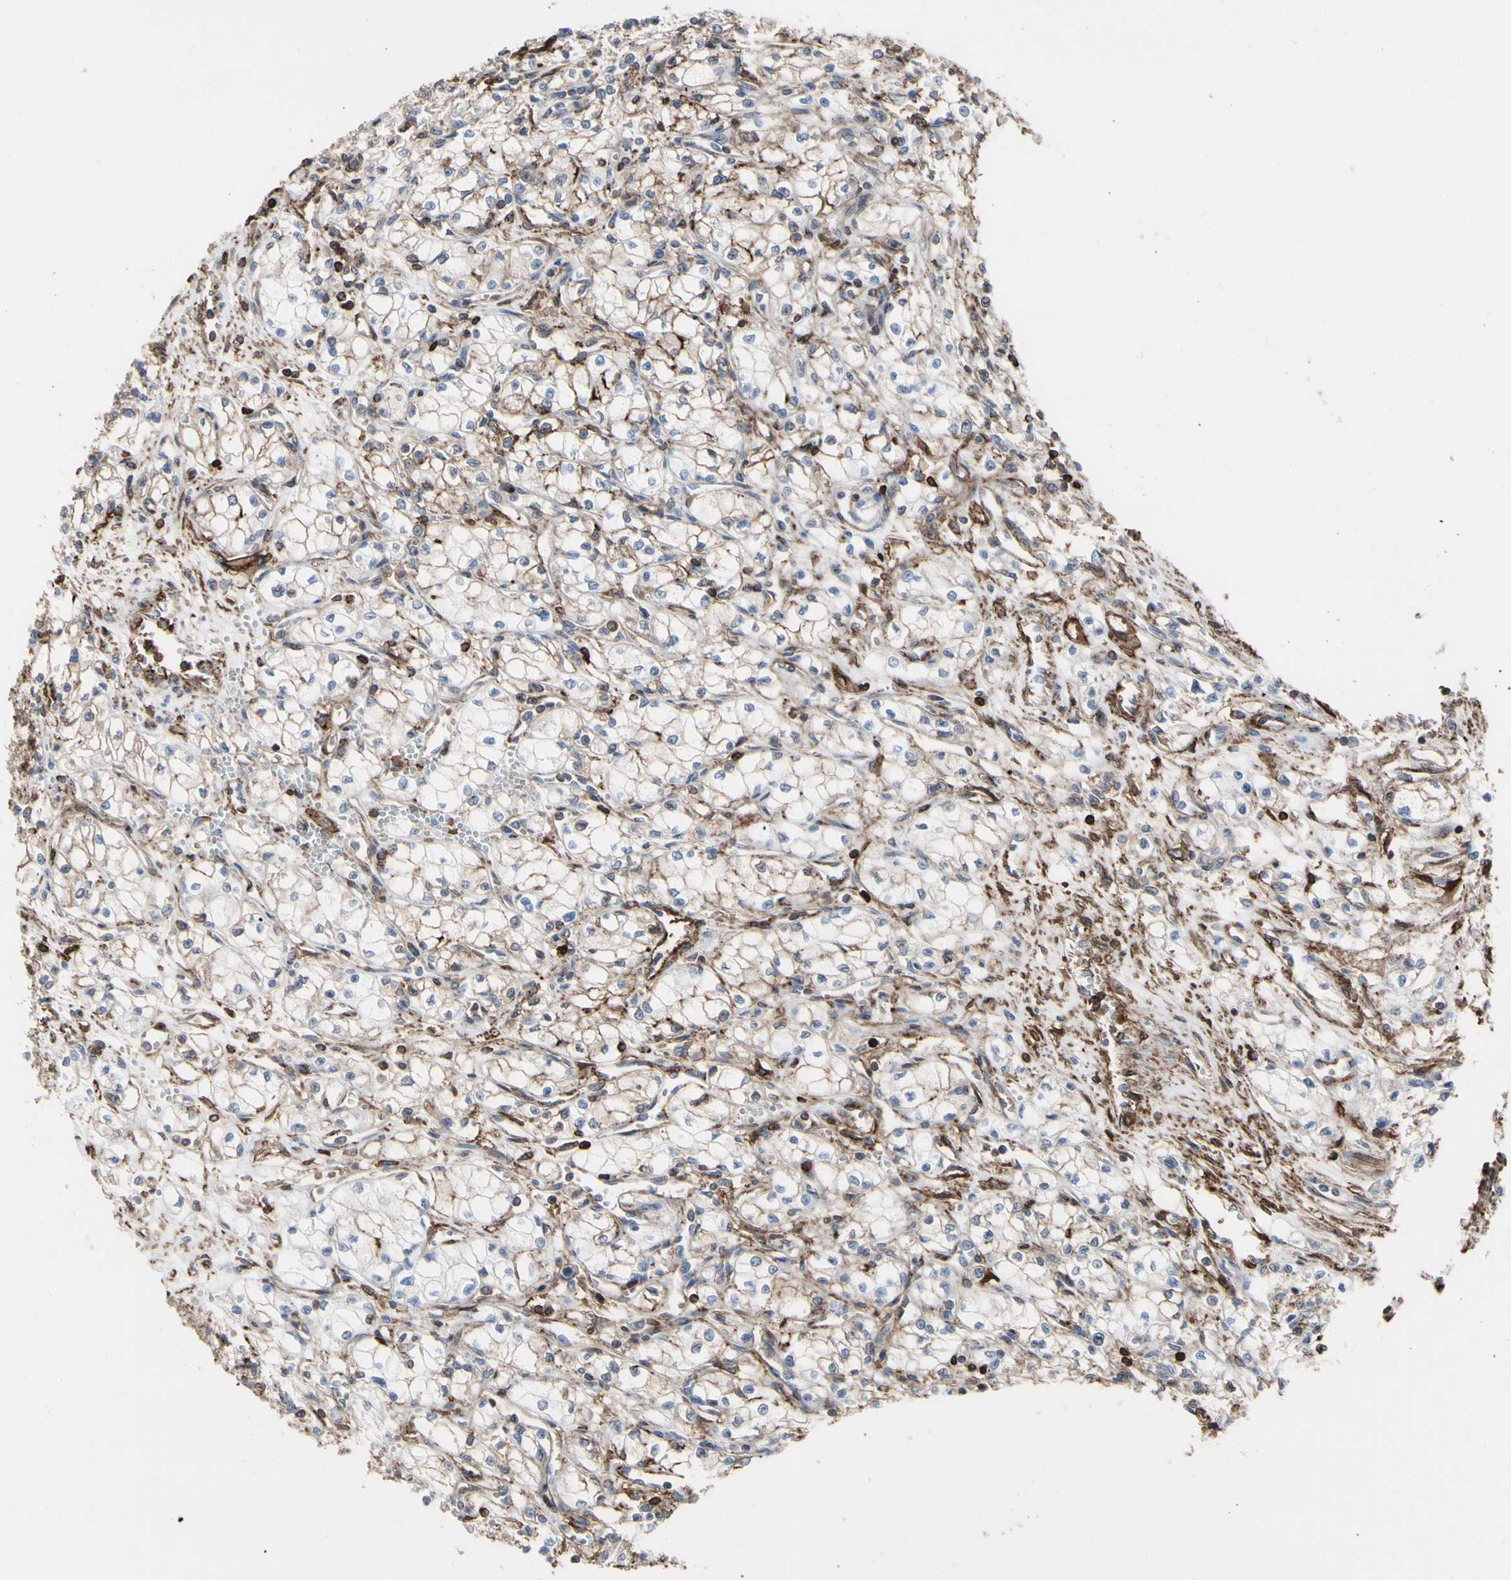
{"staining": {"intensity": "negative", "quantity": "none", "location": "none"}, "tissue": "renal cancer", "cell_type": "Tumor cells", "image_type": "cancer", "snomed": [{"axis": "morphology", "description": "Normal tissue, NOS"}, {"axis": "morphology", "description": "Adenocarcinoma, NOS"}, {"axis": "topography", "description": "Kidney"}], "caption": "This is an immunohistochemistry histopathology image of human adenocarcinoma (renal). There is no staining in tumor cells.", "gene": "ANXA6", "patient": {"sex": "male", "age": 59}}